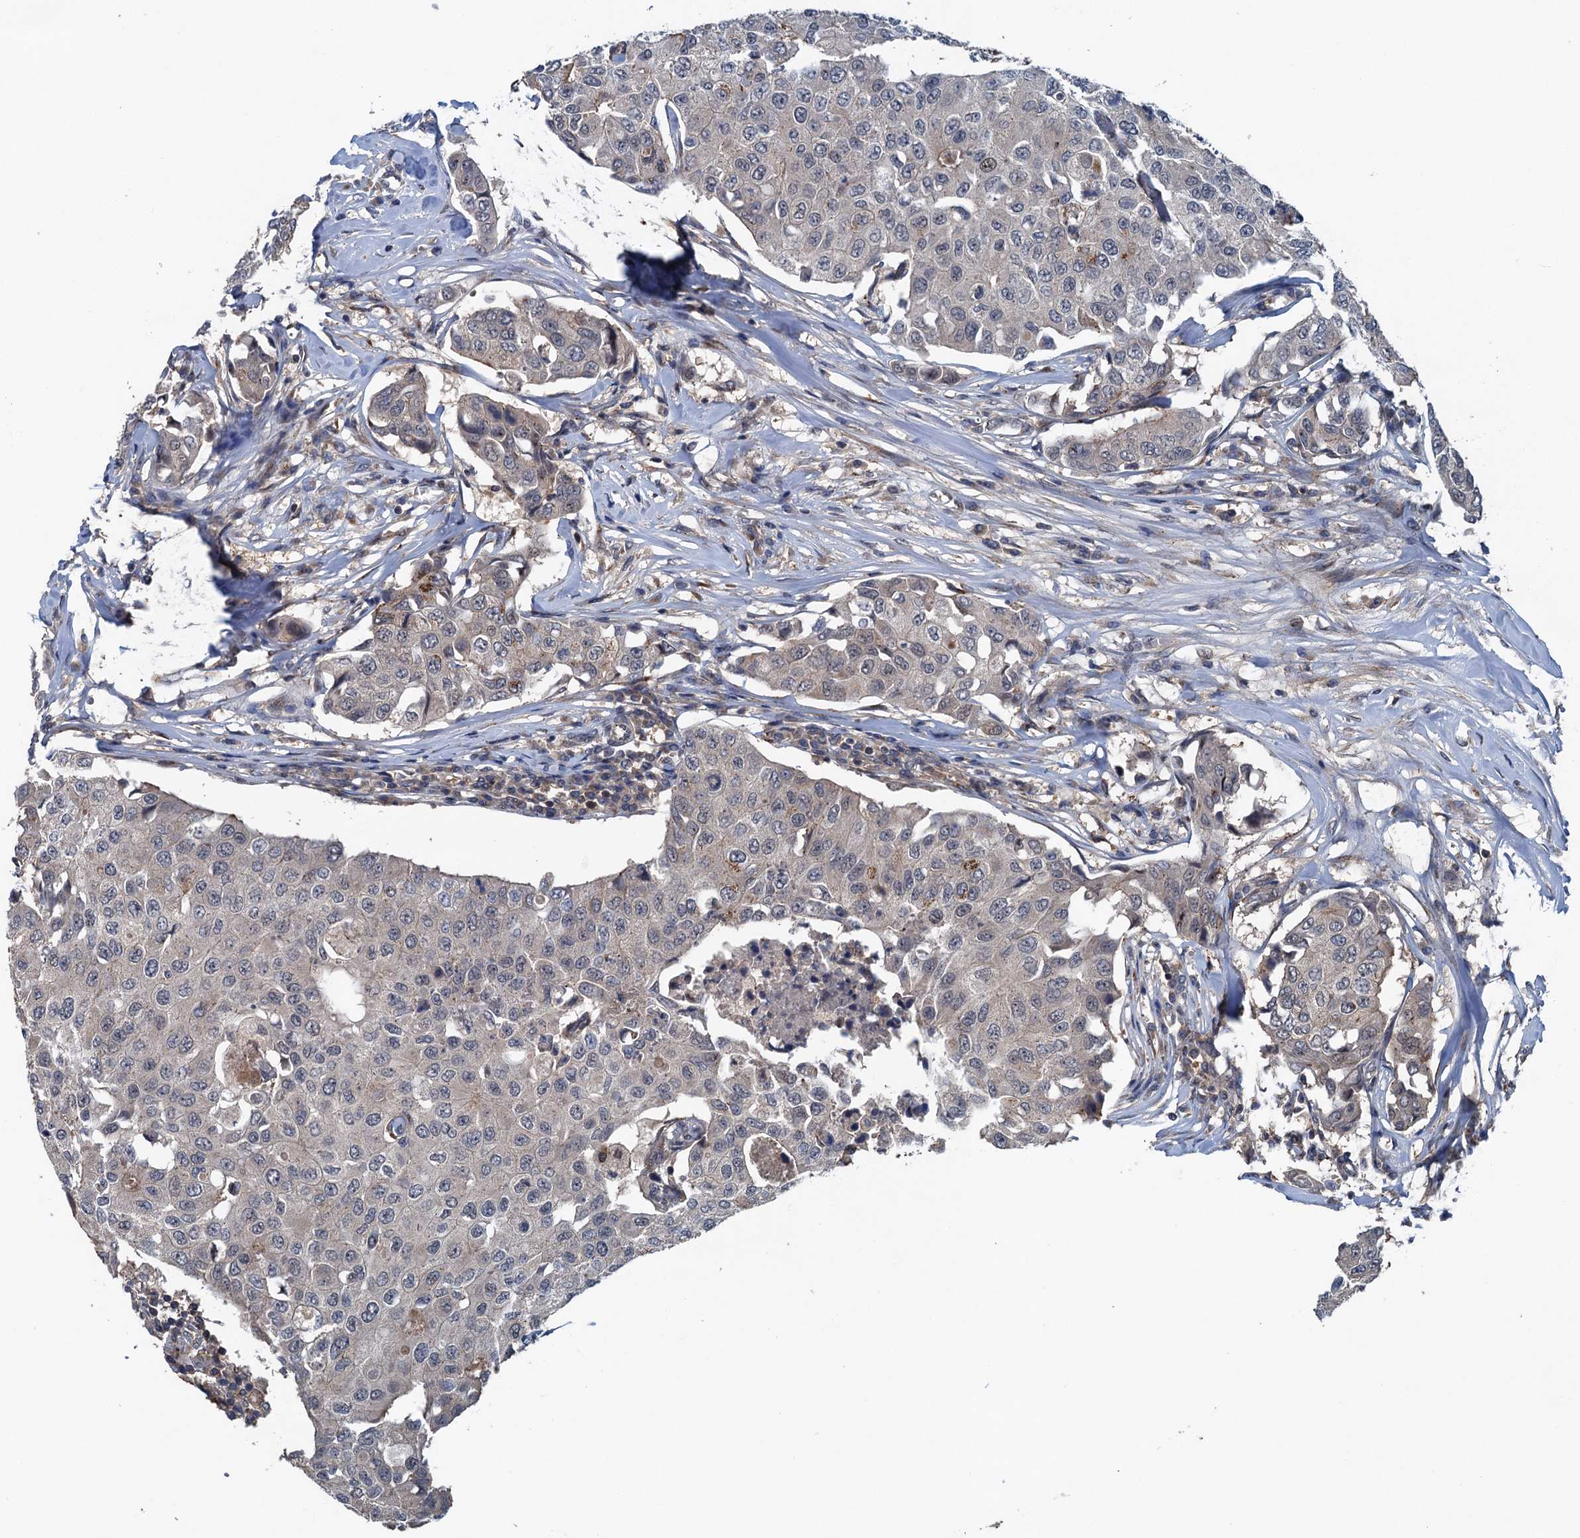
{"staining": {"intensity": "negative", "quantity": "none", "location": "none"}, "tissue": "breast cancer", "cell_type": "Tumor cells", "image_type": "cancer", "snomed": [{"axis": "morphology", "description": "Duct carcinoma"}, {"axis": "topography", "description": "Breast"}], "caption": "Immunohistochemistry photomicrograph of breast intraductal carcinoma stained for a protein (brown), which displays no staining in tumor cells.", "gene": "RNF165", "patient": {"sex": "female", "age": 80}}